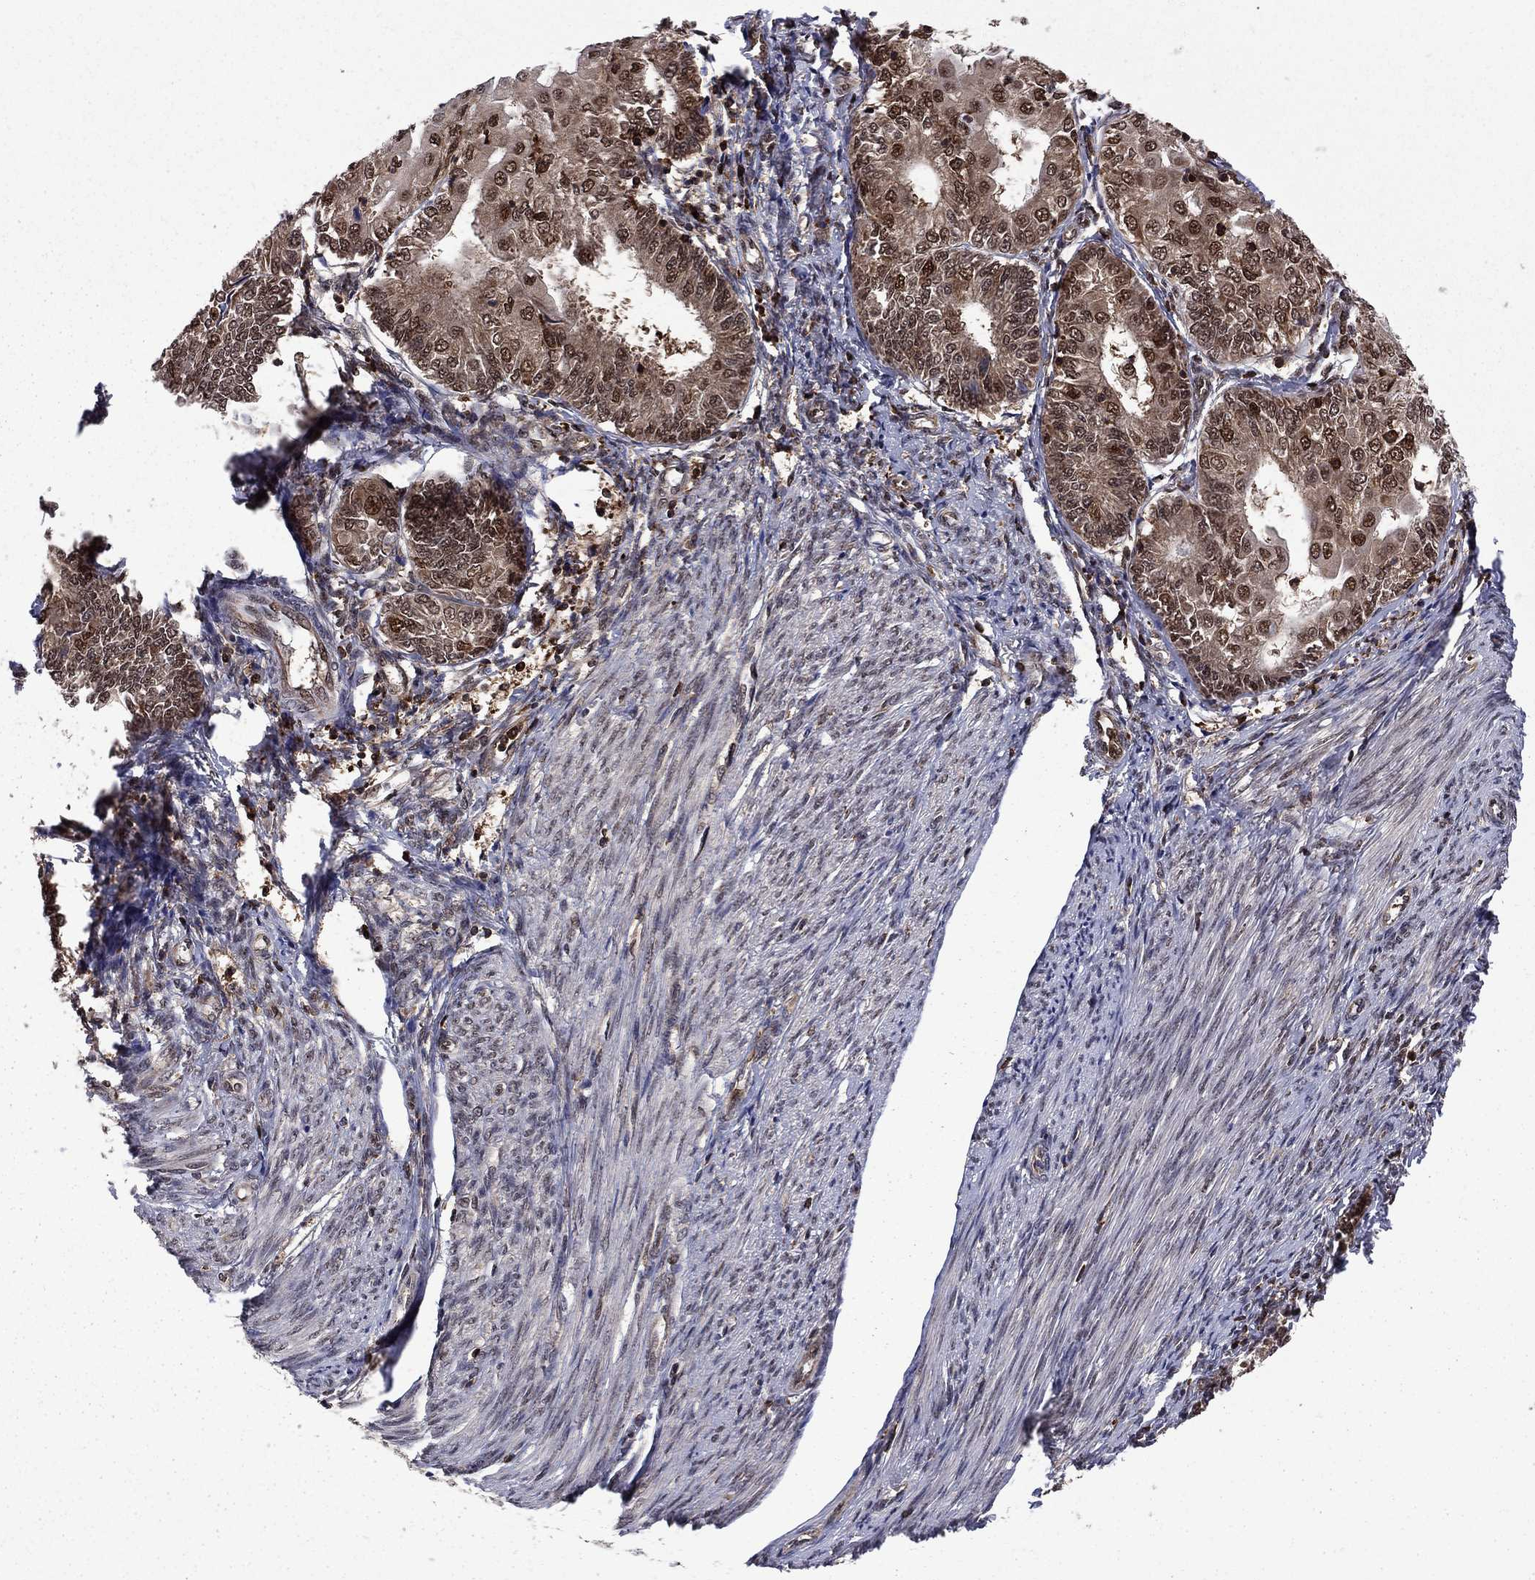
{"staining": {"intensity": "moderate", "quantity": "25%-75%", "location": "nuclear"}, "tissue": "endometrial cancer", "cell_type": "Tumor cells", "image_type": "cancer", "snomed": [{"axis": "morphology", "description": "Adenocarcinoma, NOS"}, {"axis": "topography", "description": "Endometrium"}], "caption": "DAB (3,3'-diaminobenzidine) immunohistochemical staining of endometrial cancer (adenocarcinoma) reveals moderate nuclear protein staining in about 25%-75% of tumor cells. (DAB (3,3'-diaminobenzidine) = brown stain, brightfield microscopy at high magnification).", "gene": "PSMD2", "patient": {"sex": "female", "age": 68}}